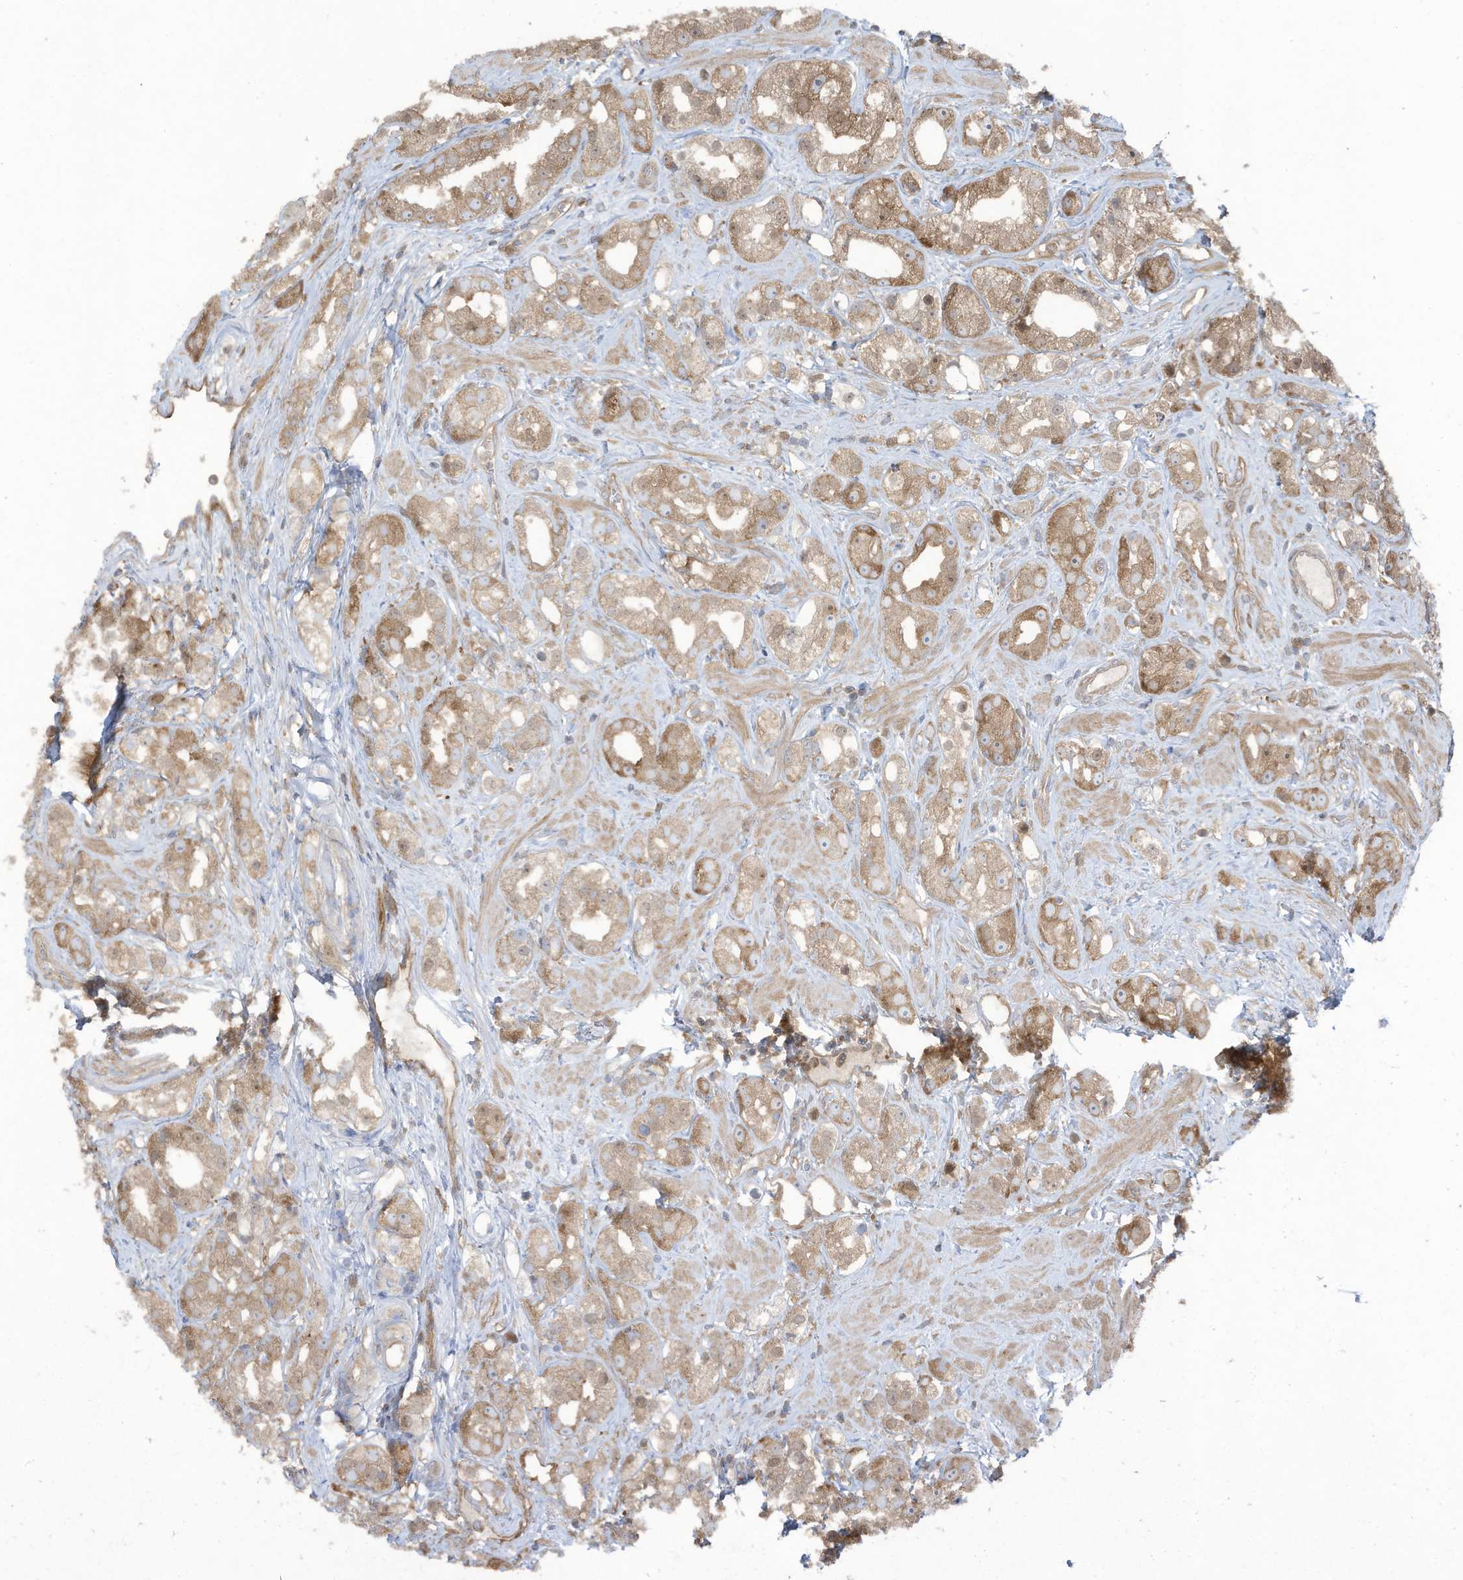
{"staining": {"intensity": "moderate", "quantity": ">75%", "location": "cytoplasmic/membranous"}, "tissue": "prostate cancer", "cell_type": "Tumor cells", "image_type": "cancer", "snomed": [{"axis": "morphology", "description": "Adenocarcinoma, NOS"}, {"axis": "topography", "description": "Prostate"}], "caption": "A medium amount of moderate cytoplasmic/membranous positivity is identified in about >75% of tumor cells in prostate cancer tissue.", "gene": "OLA1", "patient": {"sex": "male", "age": 79}}